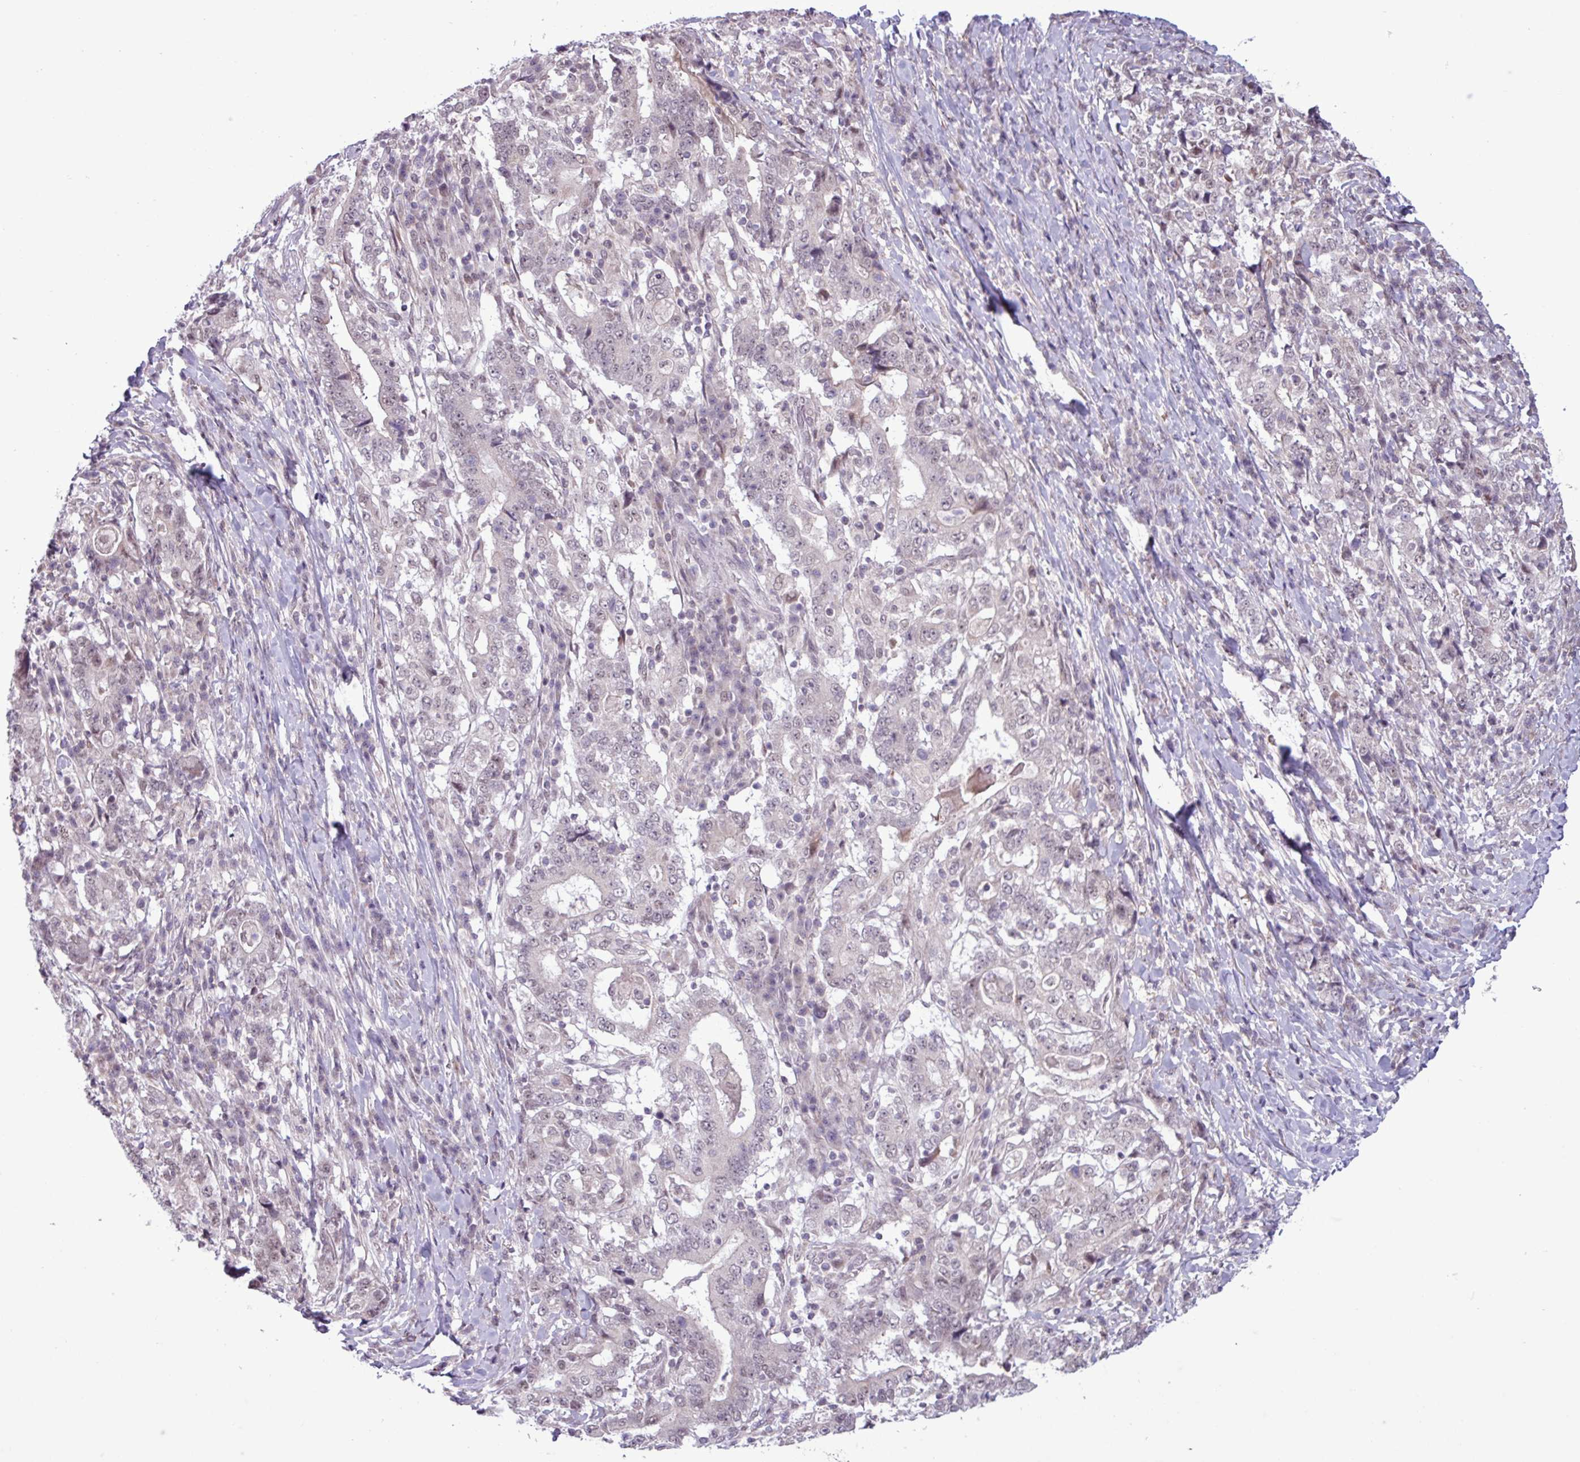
{"staining": {"intensity": "weak", "quantity": "25%-75%", "location": "nuclear"}, "tissue": "stomach cancer", "cell_type": "Tumor cells", "image_type": "cancer", "snomed": [{"axis": "morphology", "description": "Normal tissue, NOS"}, {"axis": "morphology", "description": "Adenocarcinoma, NOS"}, {"axis": "topography", "description": "Stomach, upper"}, {"axis": "topography", "description": "Stomach"}], "caption": "Protein expression analysis of stomach cancer (adenocarcinoma) reveals weak nuclear staining in about 25%-75% of tumor cells. (DAB (3,3'-diaminobenzidine) IHC with brightfield microscopy, high magnification).", "gene": "NOTCH2", "patient": {"sex": "male", "age": 59}}